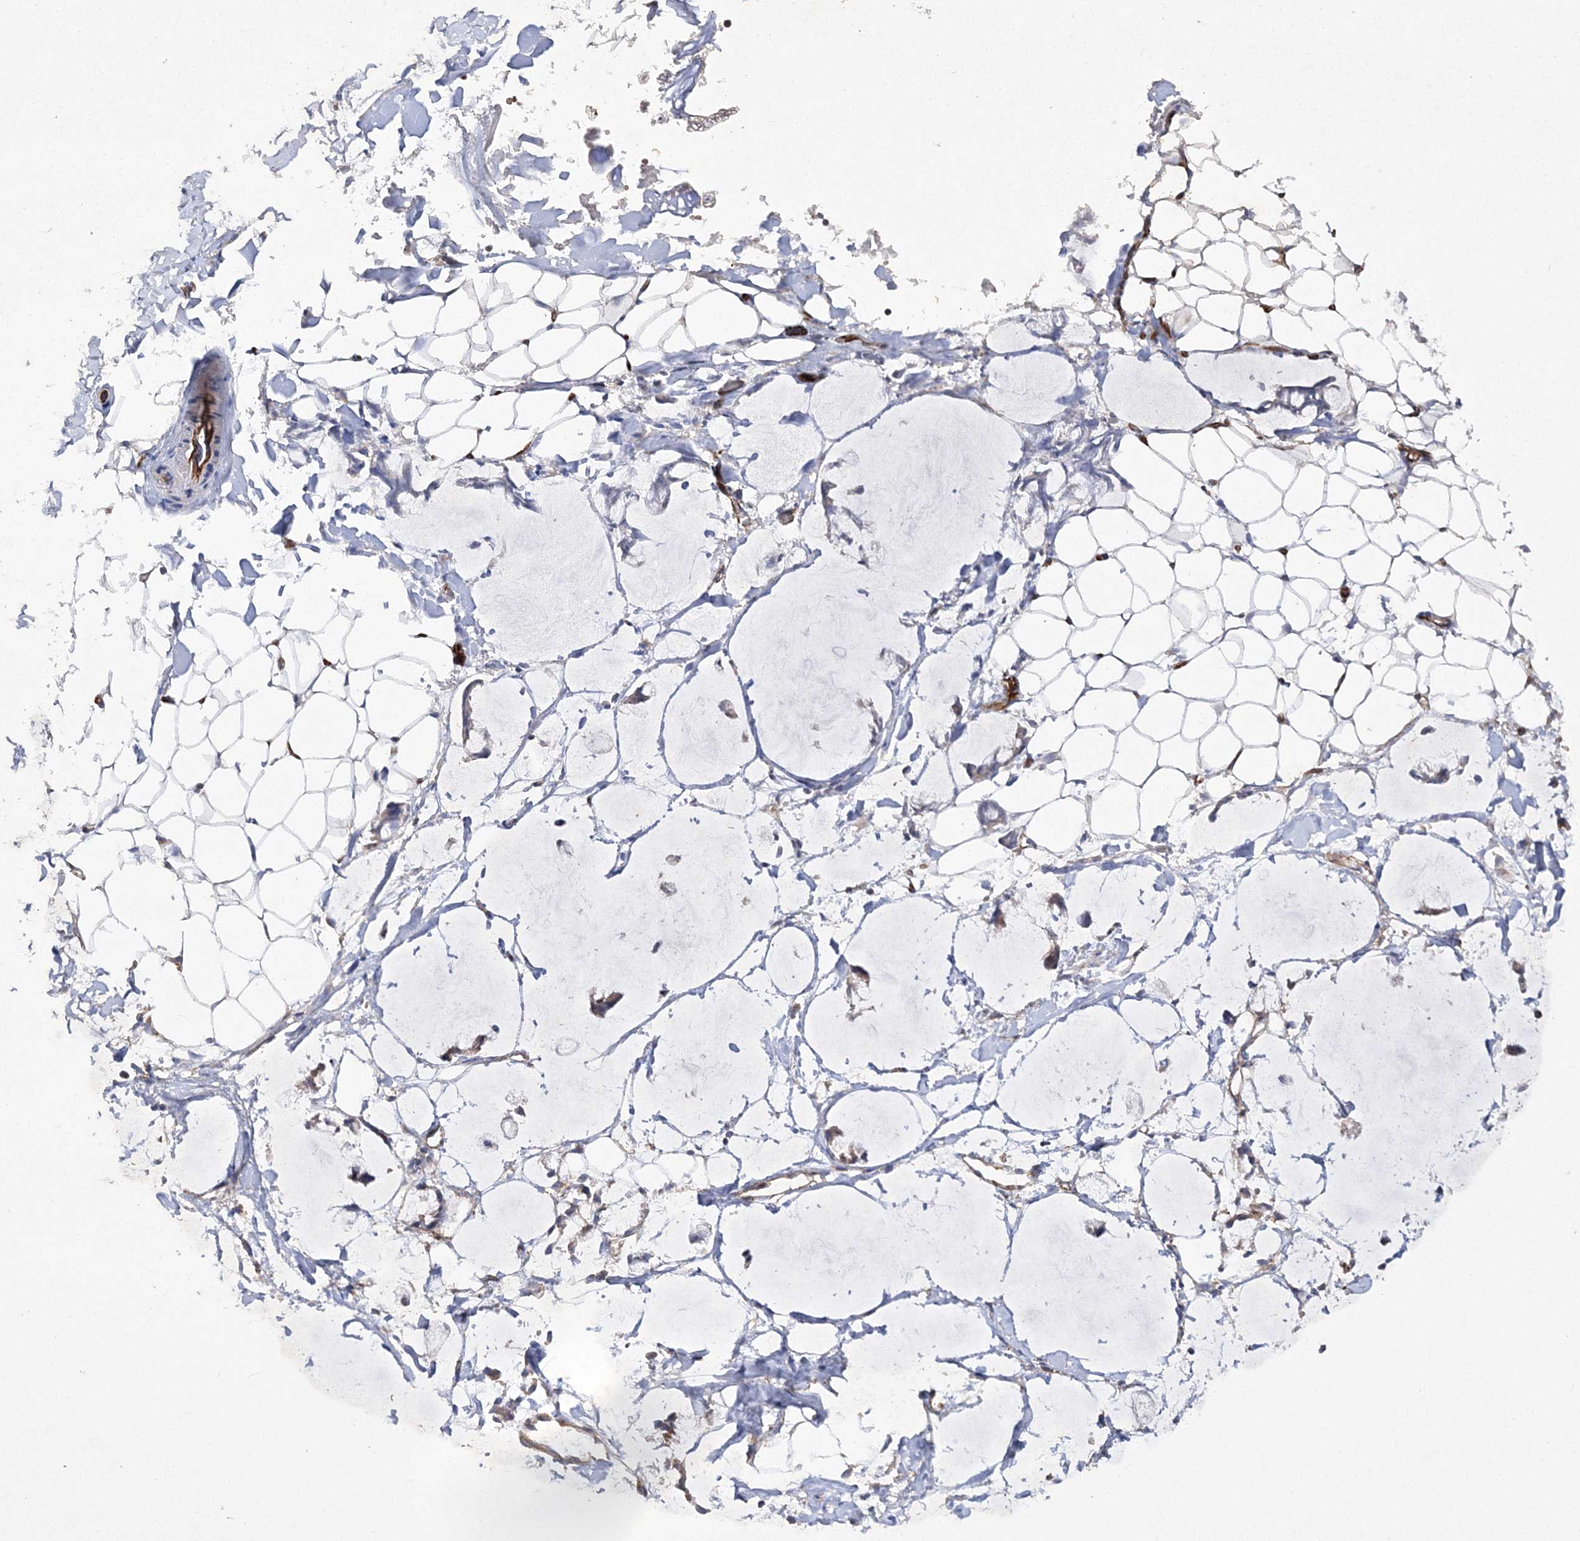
{"staining": {"intensity": "moderate", "quantity": "25%-75%", "location": "cytoplasmic/membranous"}, "tissue": "adipose tissue", "cell_type": "Adipocytes", "image_type": "normal", "snomed": [{"axis": "morphology", "description": "Normal tissue, NOS"}, {"axis": "morphology", "description": "Adenocarcinoma, NOS"}, {"axis": "topography", "description": "Colon"}, {"axis": "topography", "description": "Peripheral nerve tissue"}], "caption": "Adipose tissue stained with DAB immunohistochemistry exhibits medium levels of moderate cytoplasmic/membranous positivity in about 25%-75% of adipocytes. The protein of interest is shown in brown color, while the nuclei are stained blue.", "gene": "DNAJC13", "patient": {"sex": "male", "age": 14}}